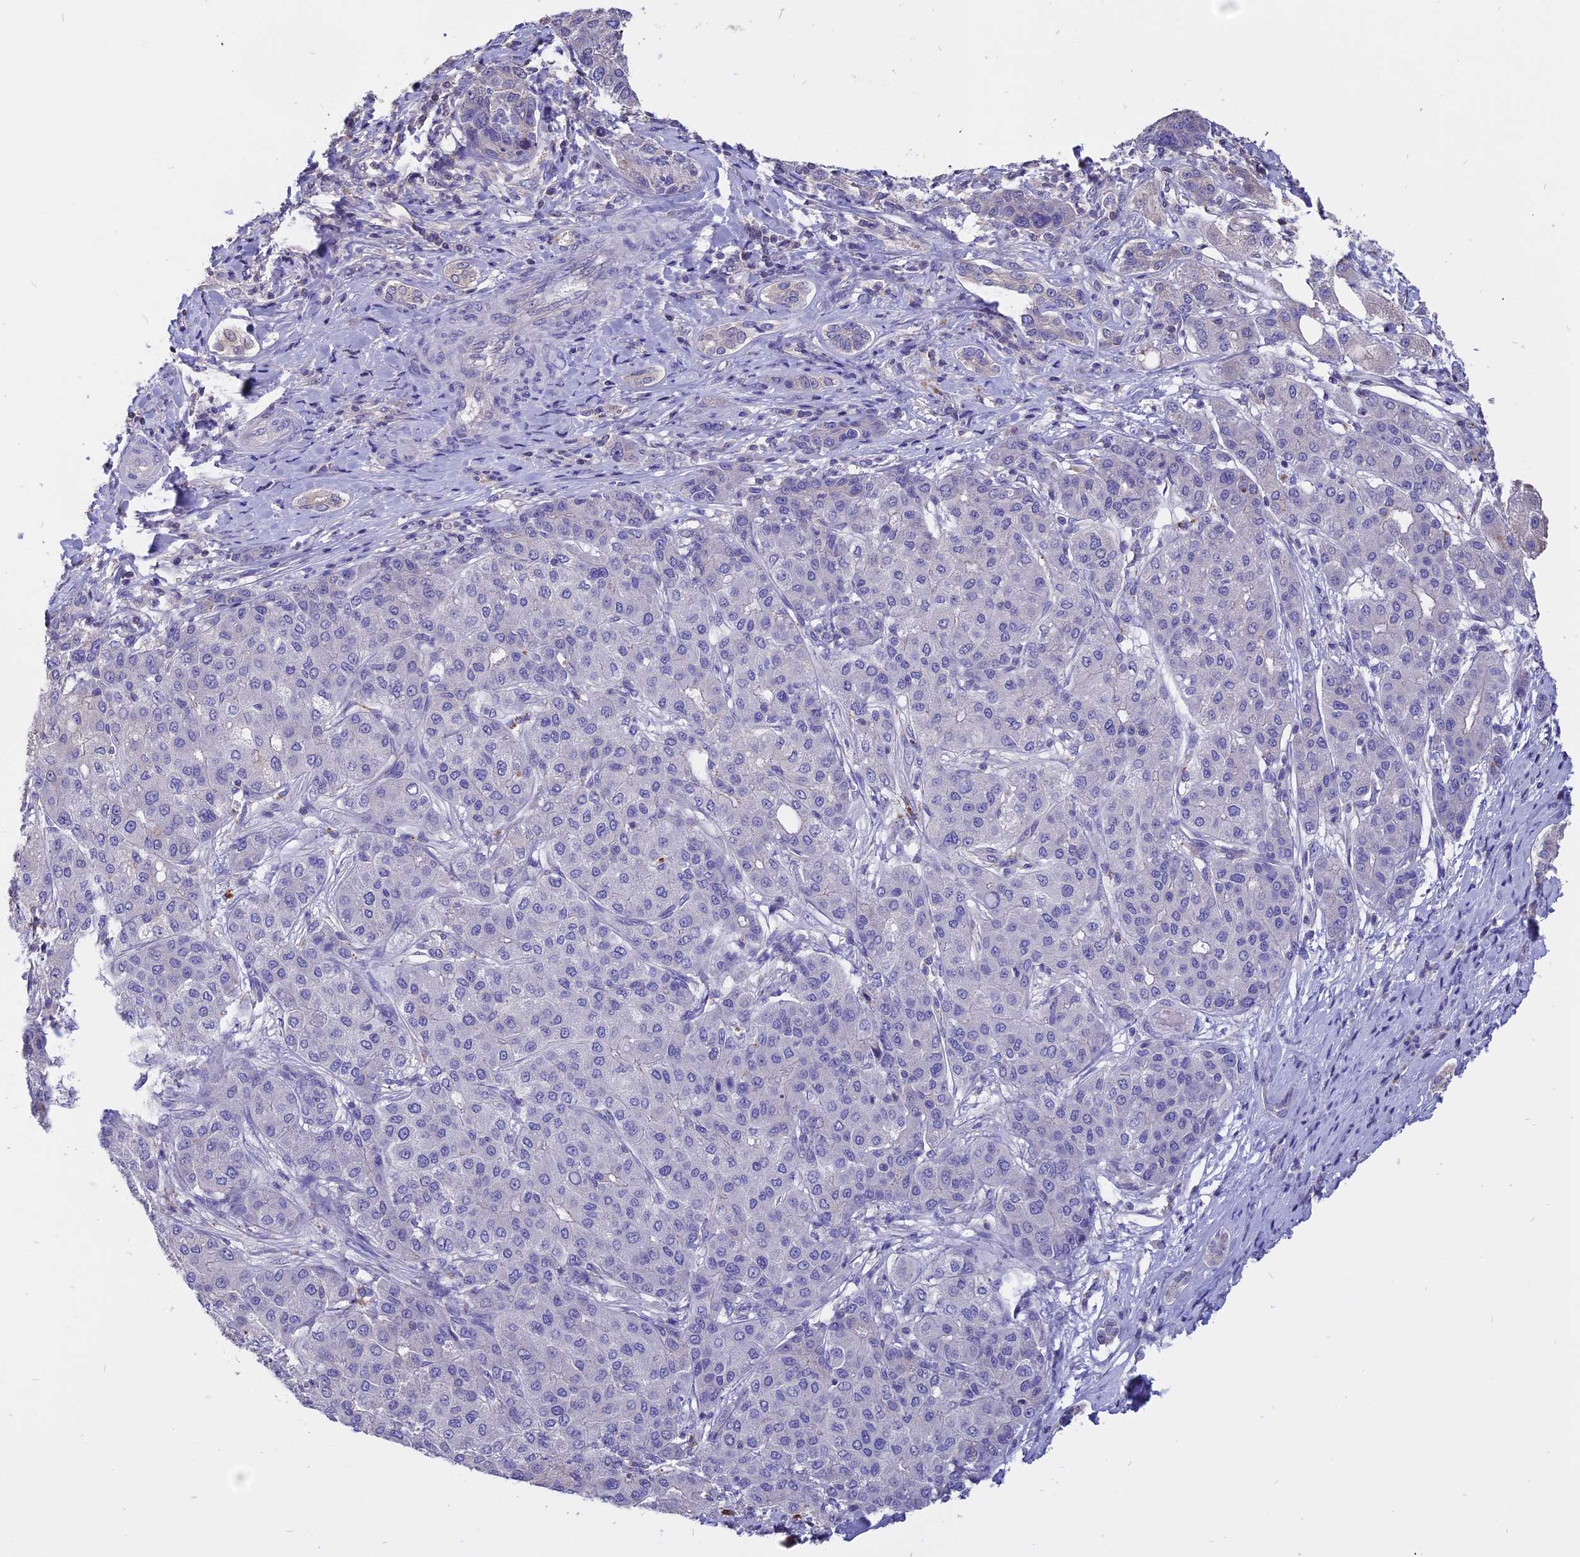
{"staining": {"intensity": "negative", "quantity": "none", "location": "none"}, "tissue": "liver cancer", "cell_type": "Tumor cells", "image_type": "cancer", "snomed": [{"axis": "morphology", "description": "Carcinoma, Hepatocellular, NOS"}, {"axis": "topography", "description": "Liver"}], "caption": "Immunohistochemical staining of human liver cancer (hepatocellular carcinoma) displays no significant staining in tumor cells. (DAB immunohistochemistry (IHC), high magnification).", "gene": "CARMIL2", "patient": {"sex": "male", "age": 65}}